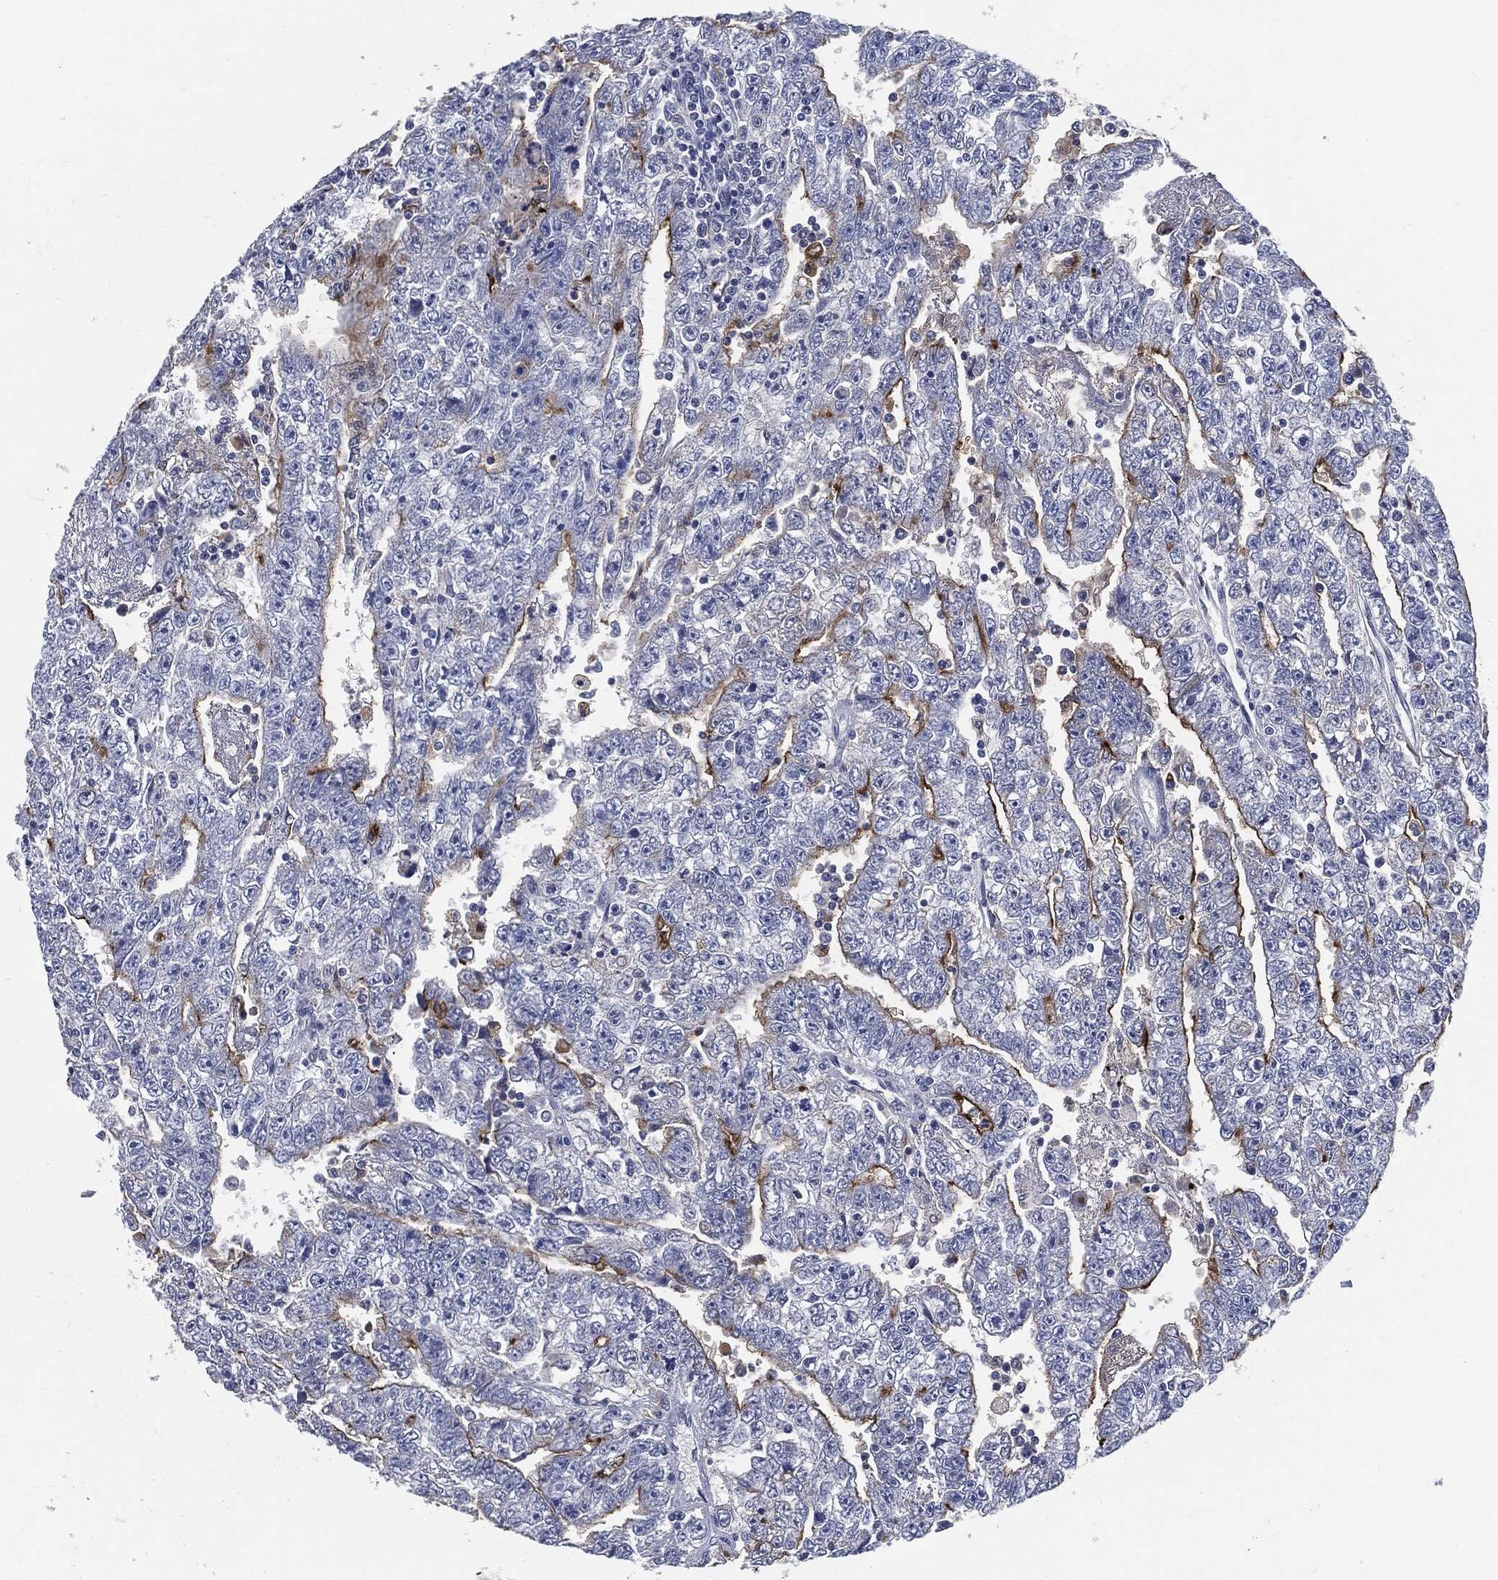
{"staining": {"intensity": "strong", "quantity": "<25%", "location": "cytoplasmic/membranous"}, "tissue": "testis cancer", "cell_type": "Tumor cells", "image_type": "cancer", "snomed": [{"axis": "morphology", "description": "Carcinoma, Embryonal, NOS"}, {"axis": "topography", "description": "Testis"}], "caption": "Strong cytoplasmic/membranous protein positivity is seen in about <25% of tumor cells in testis cancer.", "gene": "PROM1", "patient": {"sex": "male", "age": 25}}